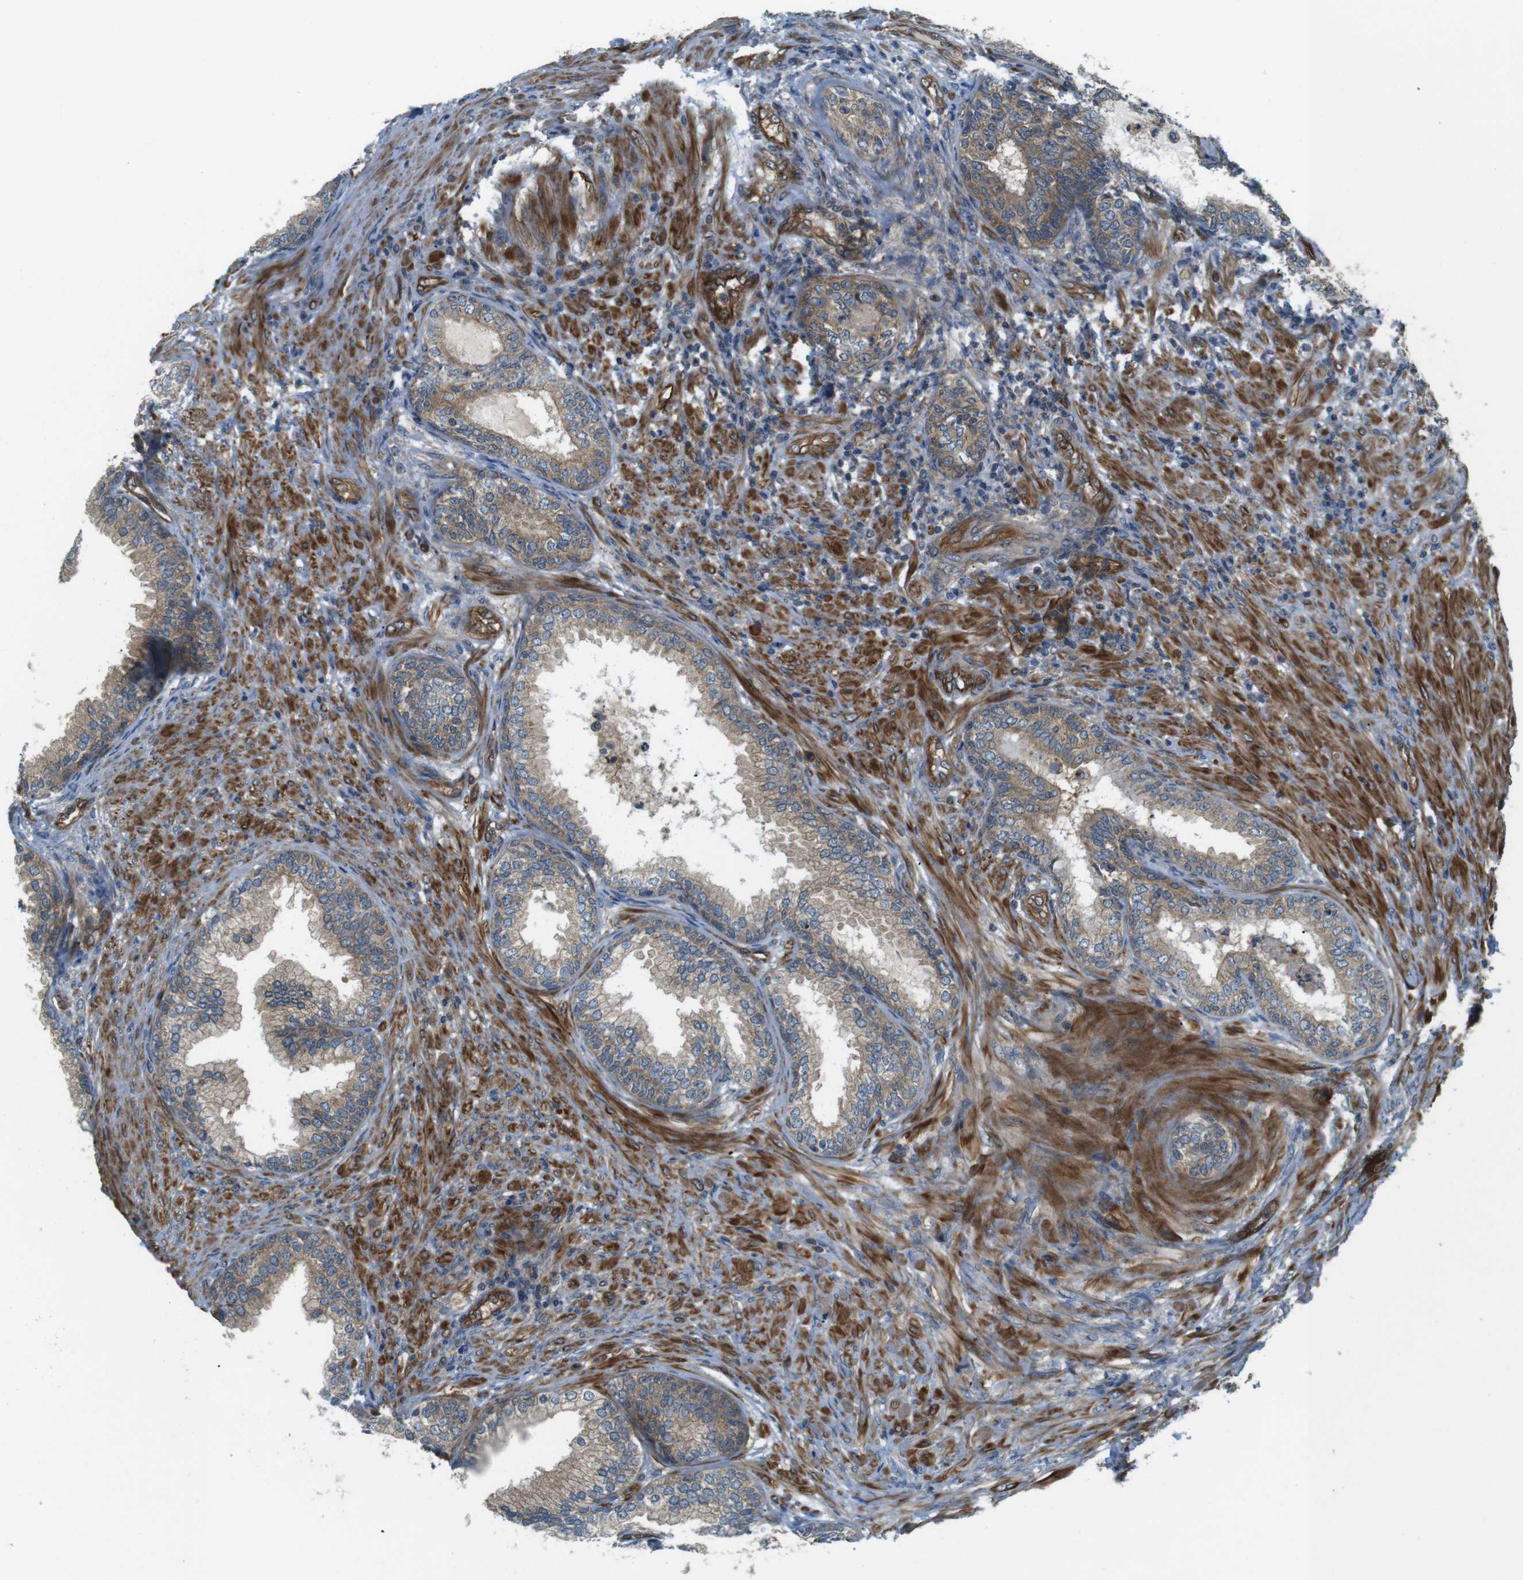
{"staining": {"intensity": "weak", "quantity": ">75%", "location": "cytoplasmic/membranous"}, "tissue": "prostate", "cell_type": "Glandular cells", "image_type": "normal", "snomed": [{"axis": "morphology", "description": "Normal tissue, NOS"}, {"axis": "topography", "description": "Prostate"}], "caption": "Immunohistochemical staining of unremarkable human prostate displays >75% levels of weak cytoplasmic/membranous protein expression in approximately >75% of glandular cells. (DAB = brown stain, brightfield microscopy at high magnification).", "gene": "TSC1", "patient": {"sex": "male", "age": 76}}